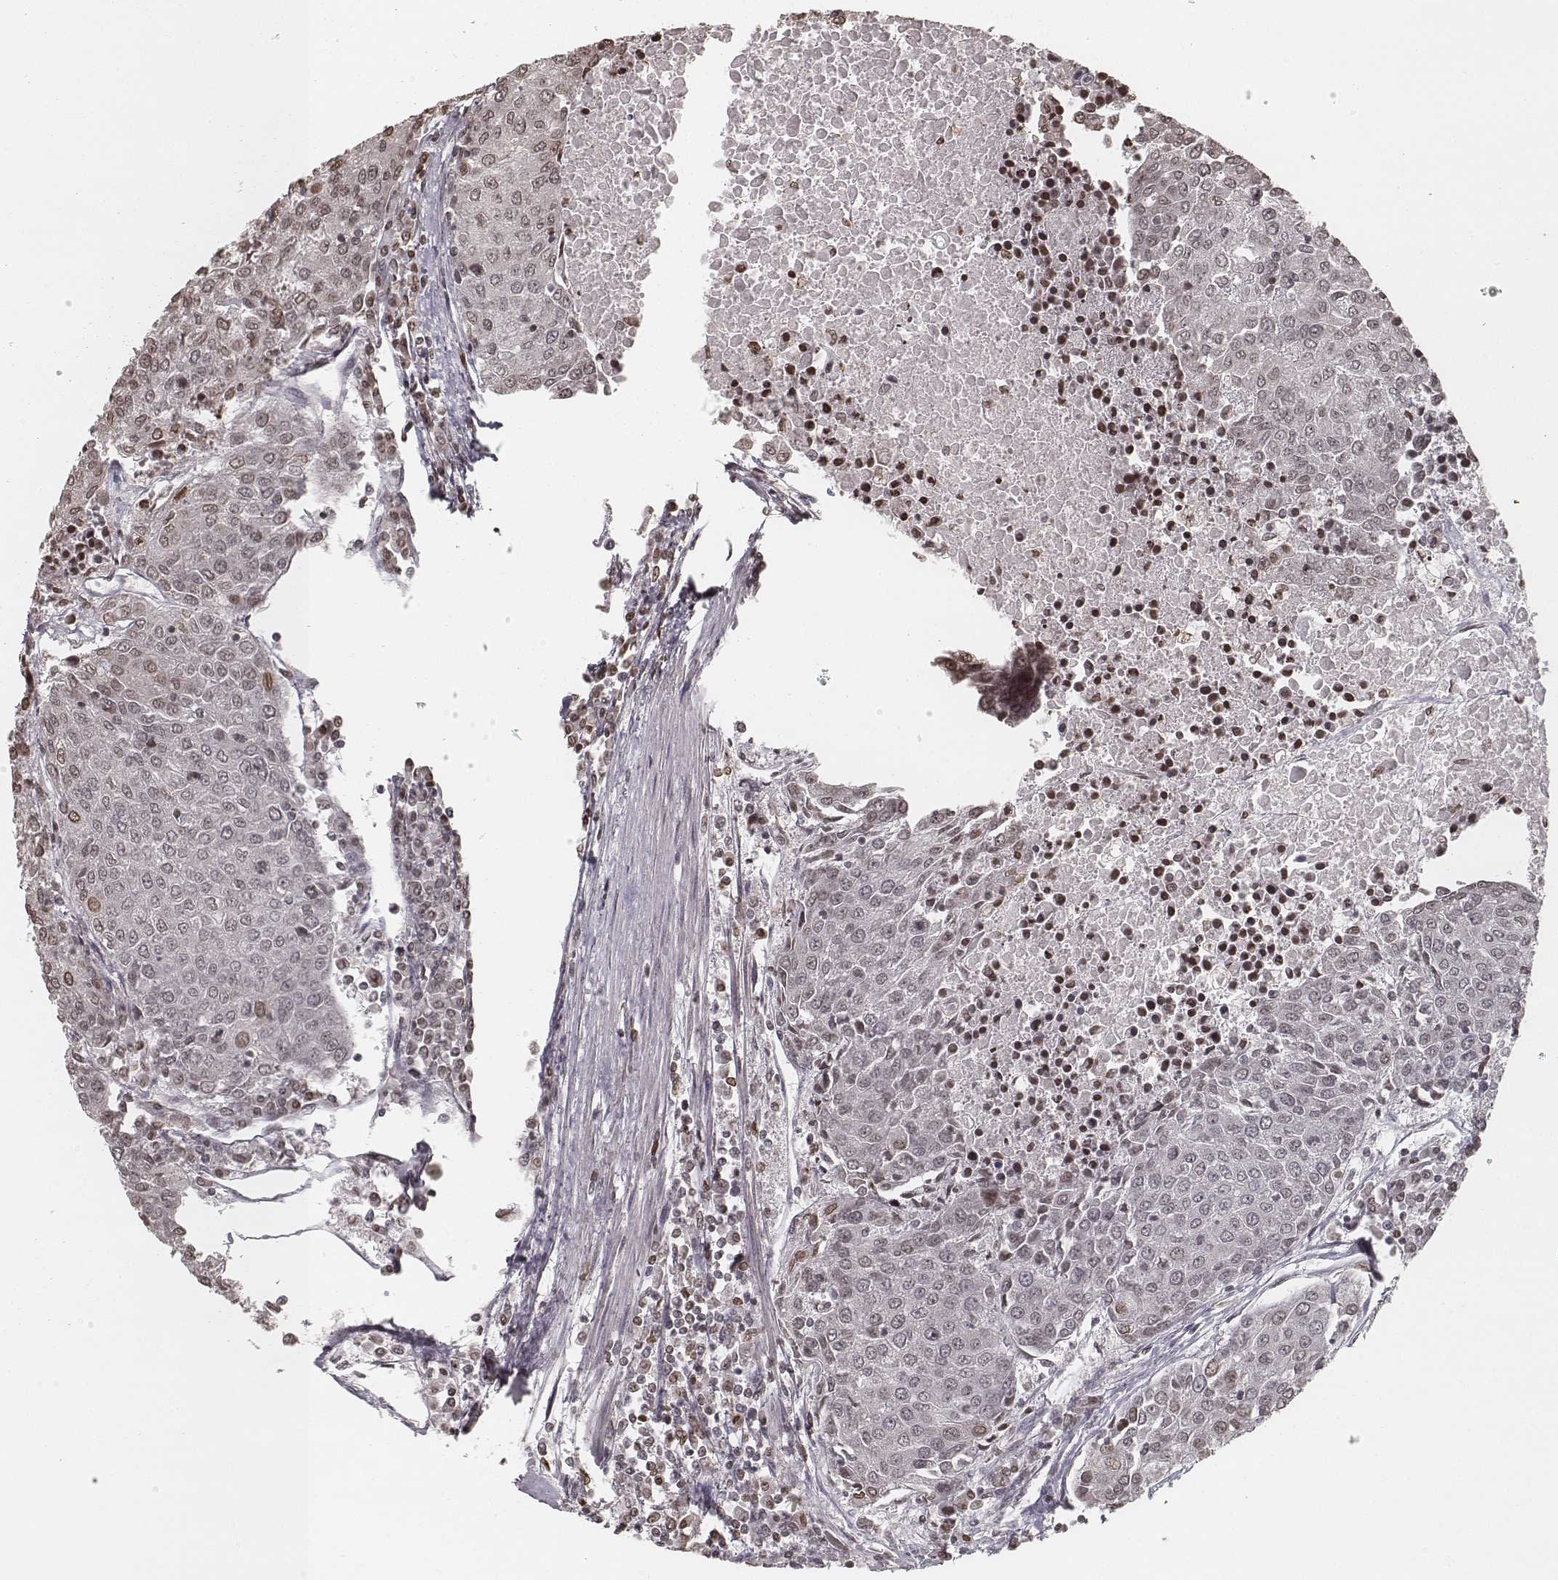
{"staining": {"intensity": "weak", "quantity": "<25%", "location": "nuclear"}, "tissue": "urothelial cancer", "cell_type": "Tumor cells", "image_type": "cancer", "snomed": [{"axis": "morphology", "description": "Urothelial carcinoma, High grade"}, {"axis": "topography", "description": "Urinary bladder"}], "caption": "Tumor cells show no significant staining in urothelial cancer. The staining is performed using DAB brown chromogen with nuclei counter-stained in using hematoxylin.", "gene": "HMGA2", "patient": {"sex": "female", "age": 85}}